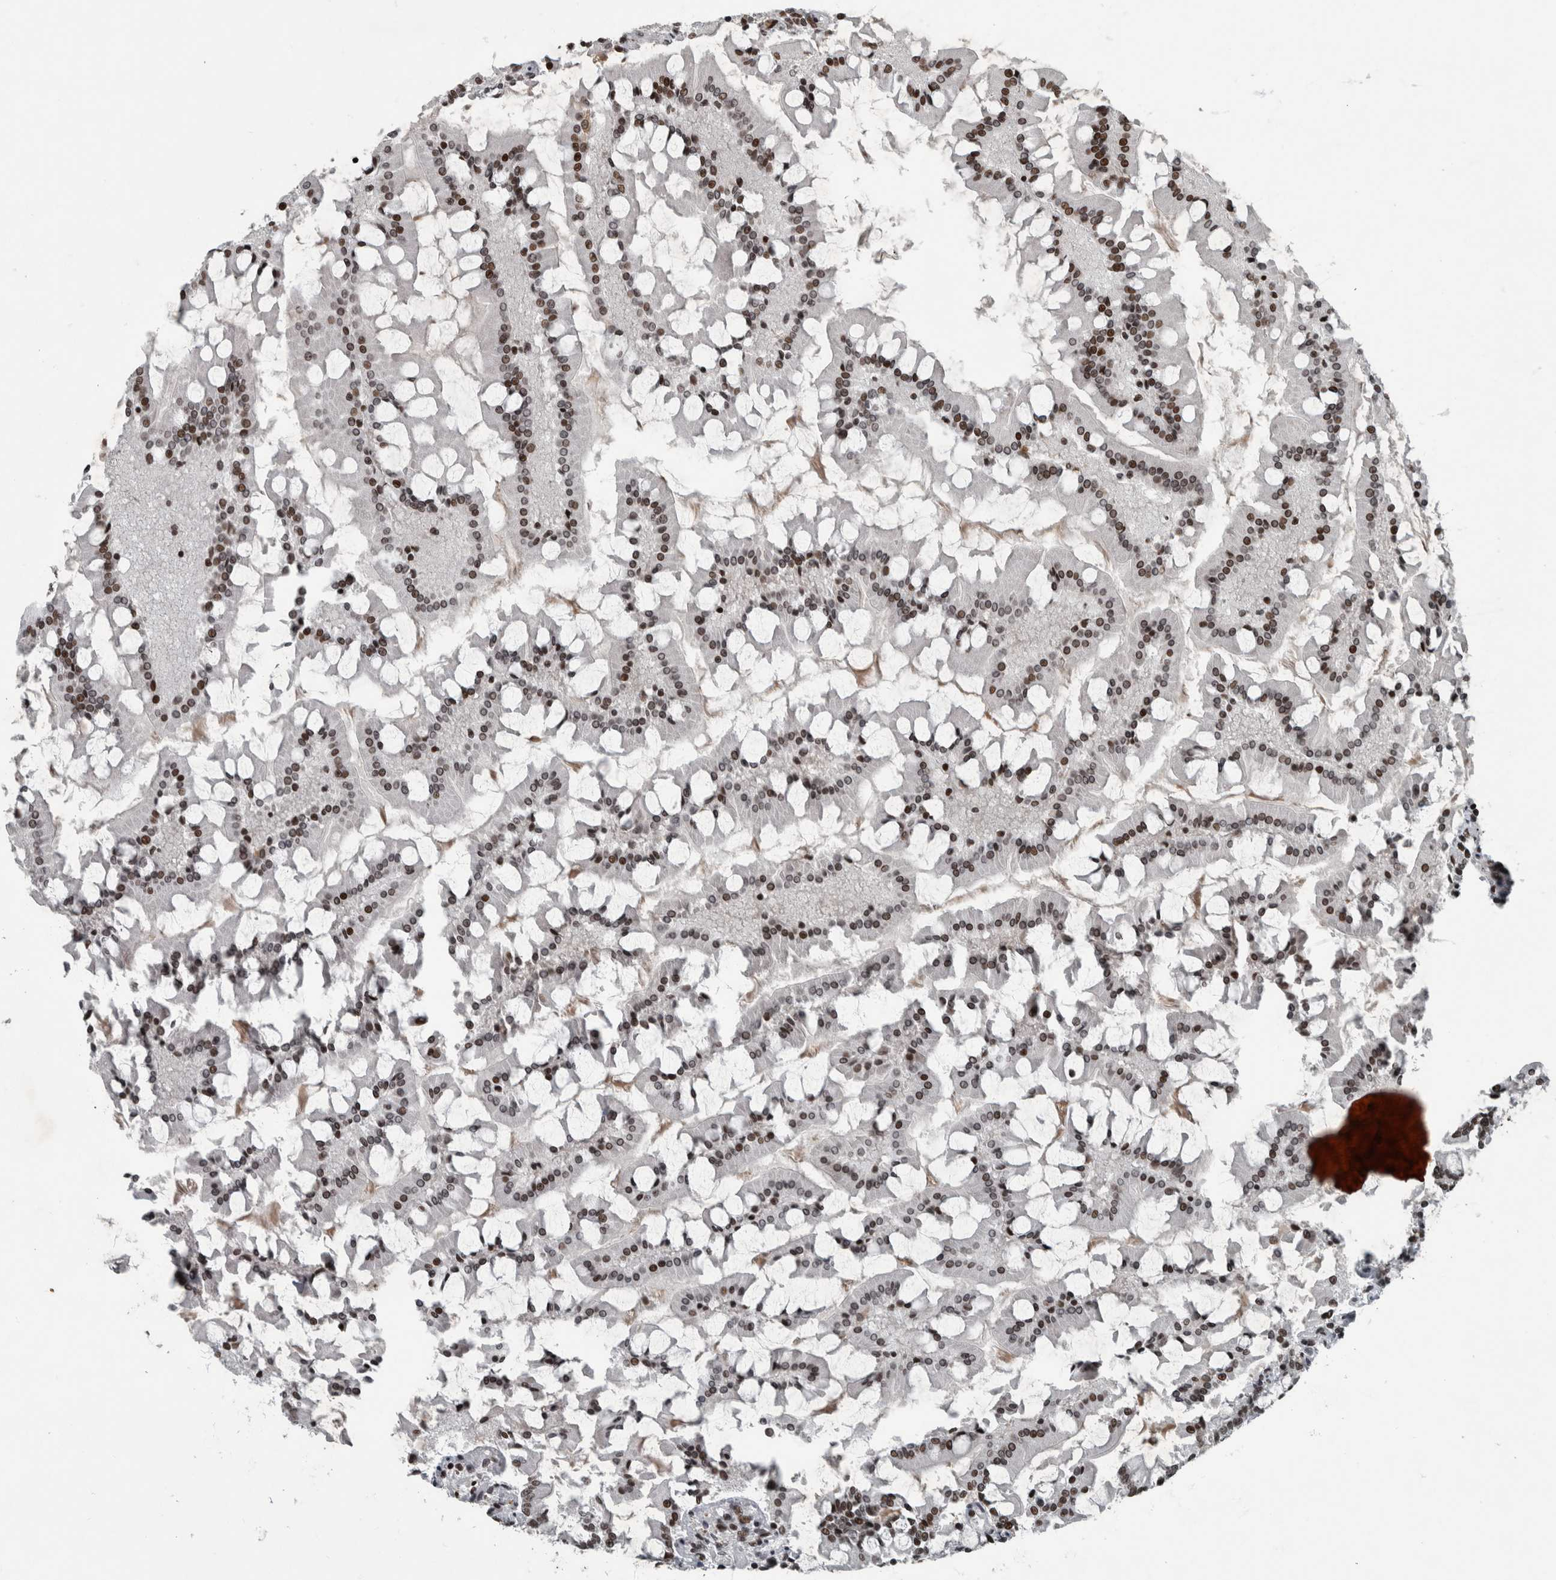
{"staining": {"intensity": "strong", "quantity": ">75%", "location": "nuclear"}, "tissue": "small intestine", "cell_type": "Glandular cells", "image_type": "normal", "snomed": [{"axis": "morphology", "description": "Normal tissue, NOS"}, {"axis": "topography", "description": "Small intestine"}], "caption": "A high-resolution histopathology image shows immunohistochemistry (IHC) staining of benign small intestine, which demonstrates strong nuclear expression in about >75% of glandular cells.", "gene": "UNC50", "patient": {"sex": "male", "age": 41}}